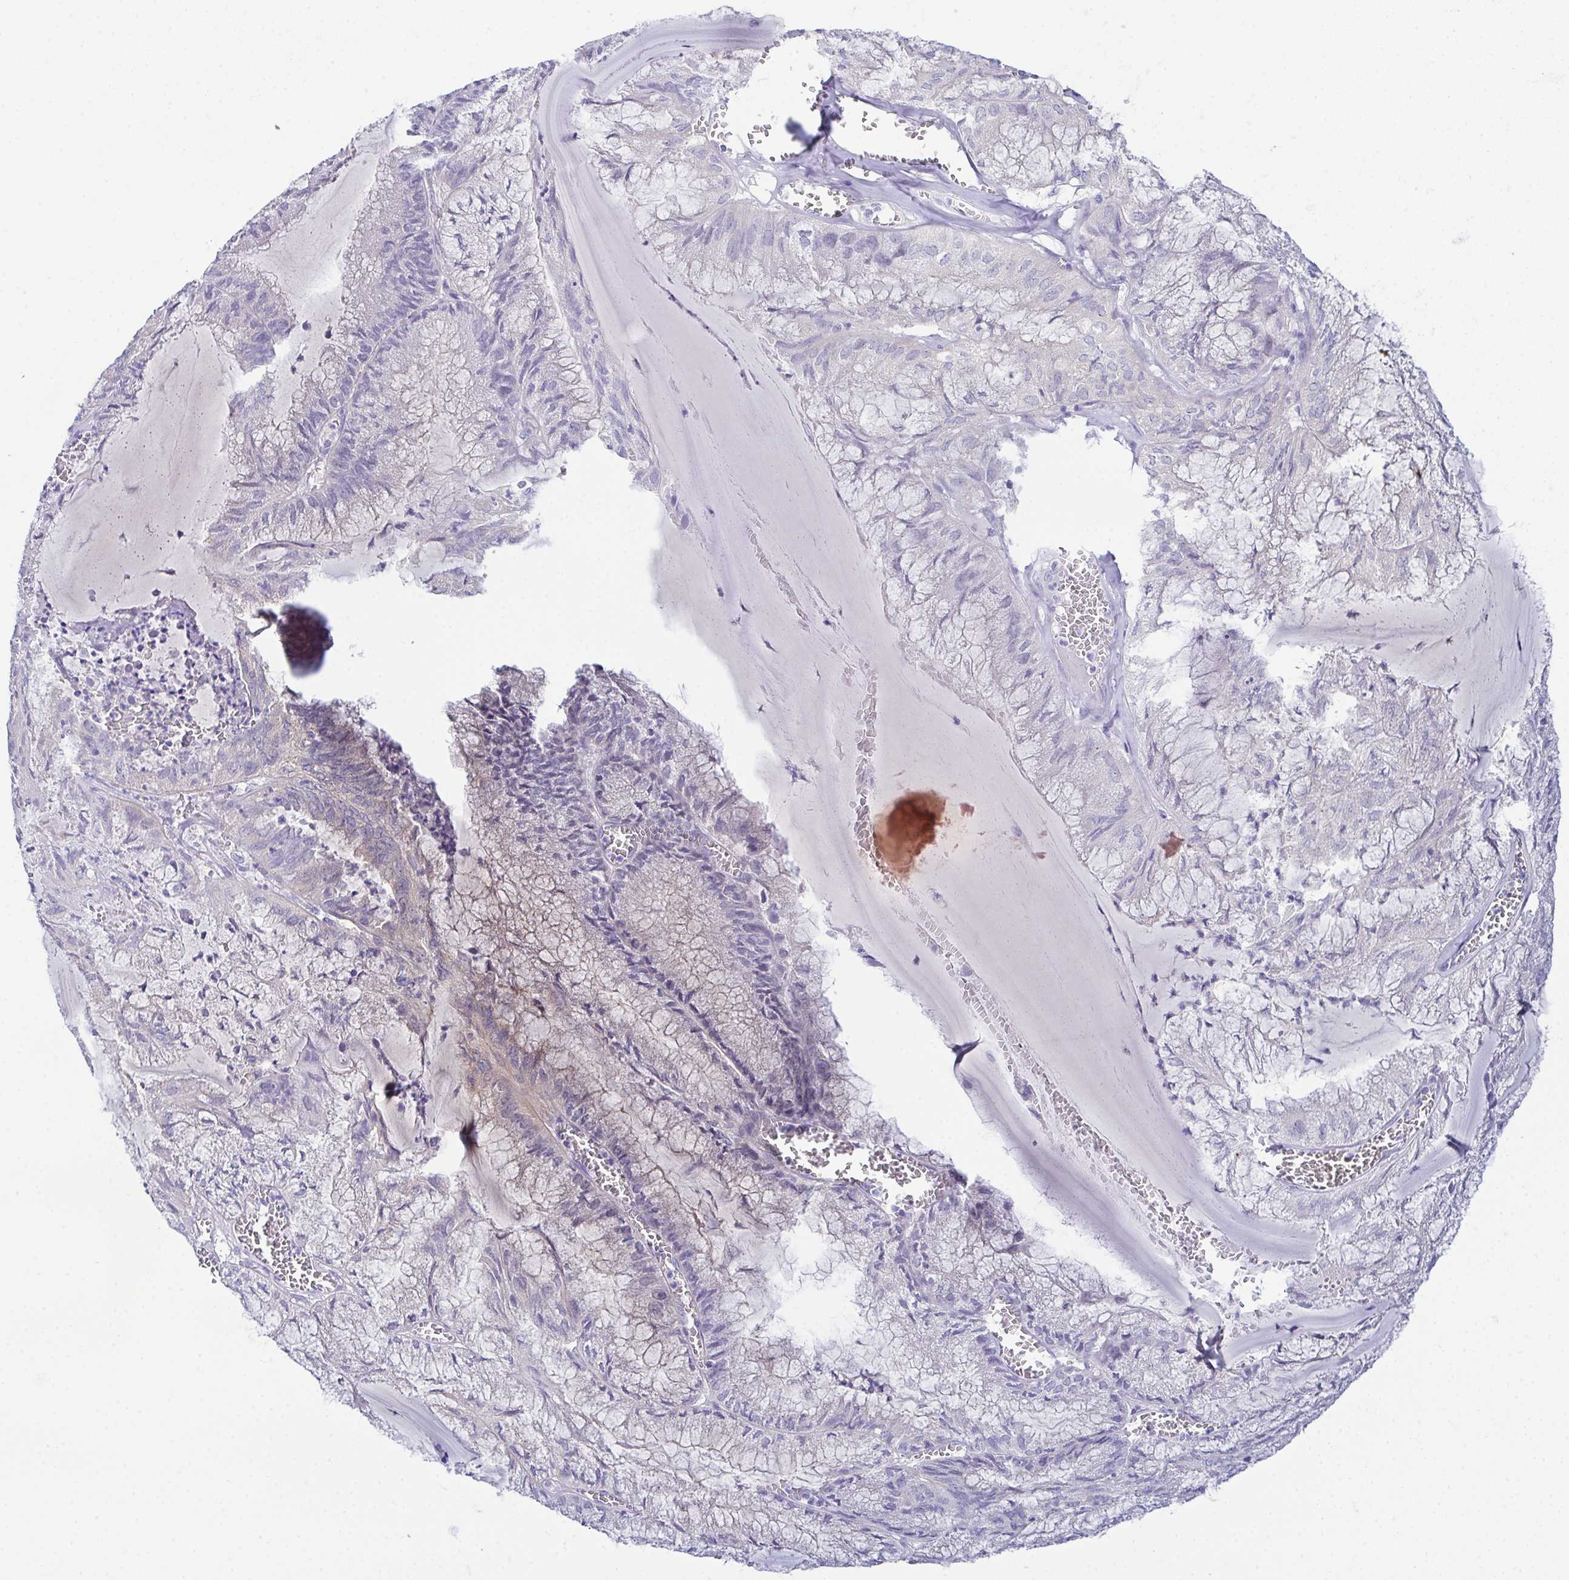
{"staining": {"intensity": "negative", "quantity": "none", "location": "none"}, "tissue": "endometrial cancer", "cell_type": "Tumor cells", "image_type": "cancer", "snomed": [{"axis": "morphology", "description": "Carcinoma, NOS"}, {"axis": "topography", "description": "Endometrium"}], "caption": "DAB immunohistochemical staining of human endometrial cancer (carcinoma) exhibits no significant staining in tumor cells. (DAB immunohistochemistry (IHC) with hematoxylin counter stain).", "gene": "CFAP97D1", "patient": {"sex": "female", "age": 62}}